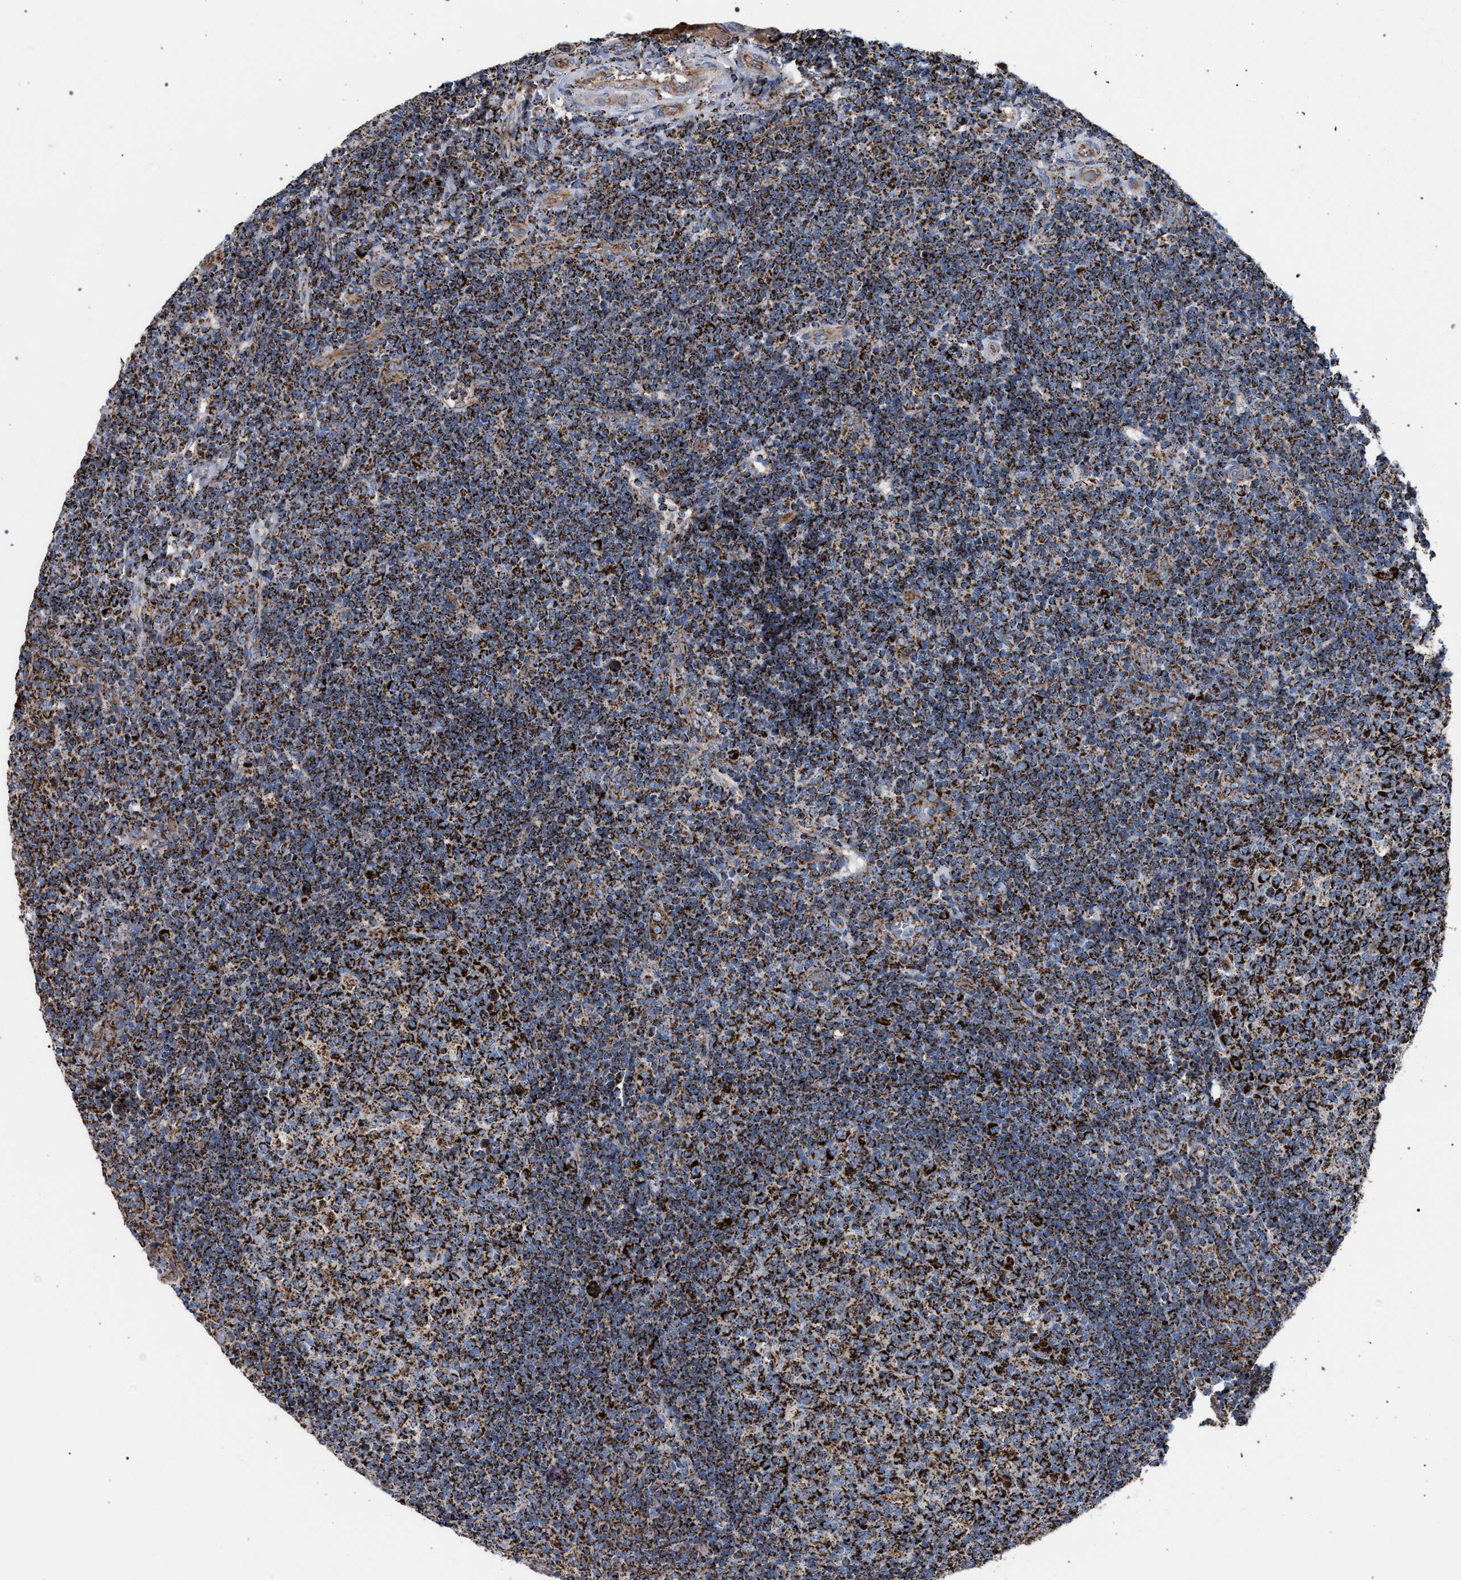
{"staining": {"intensity": "strong", "quantity": ">75%", "location": "cytoplasmic/membranous"}, "tissue": "tonsil", "cell_type": "Germinal center cells", "image_type": "normal", "snomed": [{"axis": "morphology", "description": "Normal tissue, NOS"}, {"axis": "topography", "description": "Tonsil"}], "caption": "The image displays staining of normal tonsil, revealing strong cytoplasmic/membranous protein positivity (brown color) within germinal center cells.", "gene": "VPS13A", "patient": {"sex": "female", "age": 19}}